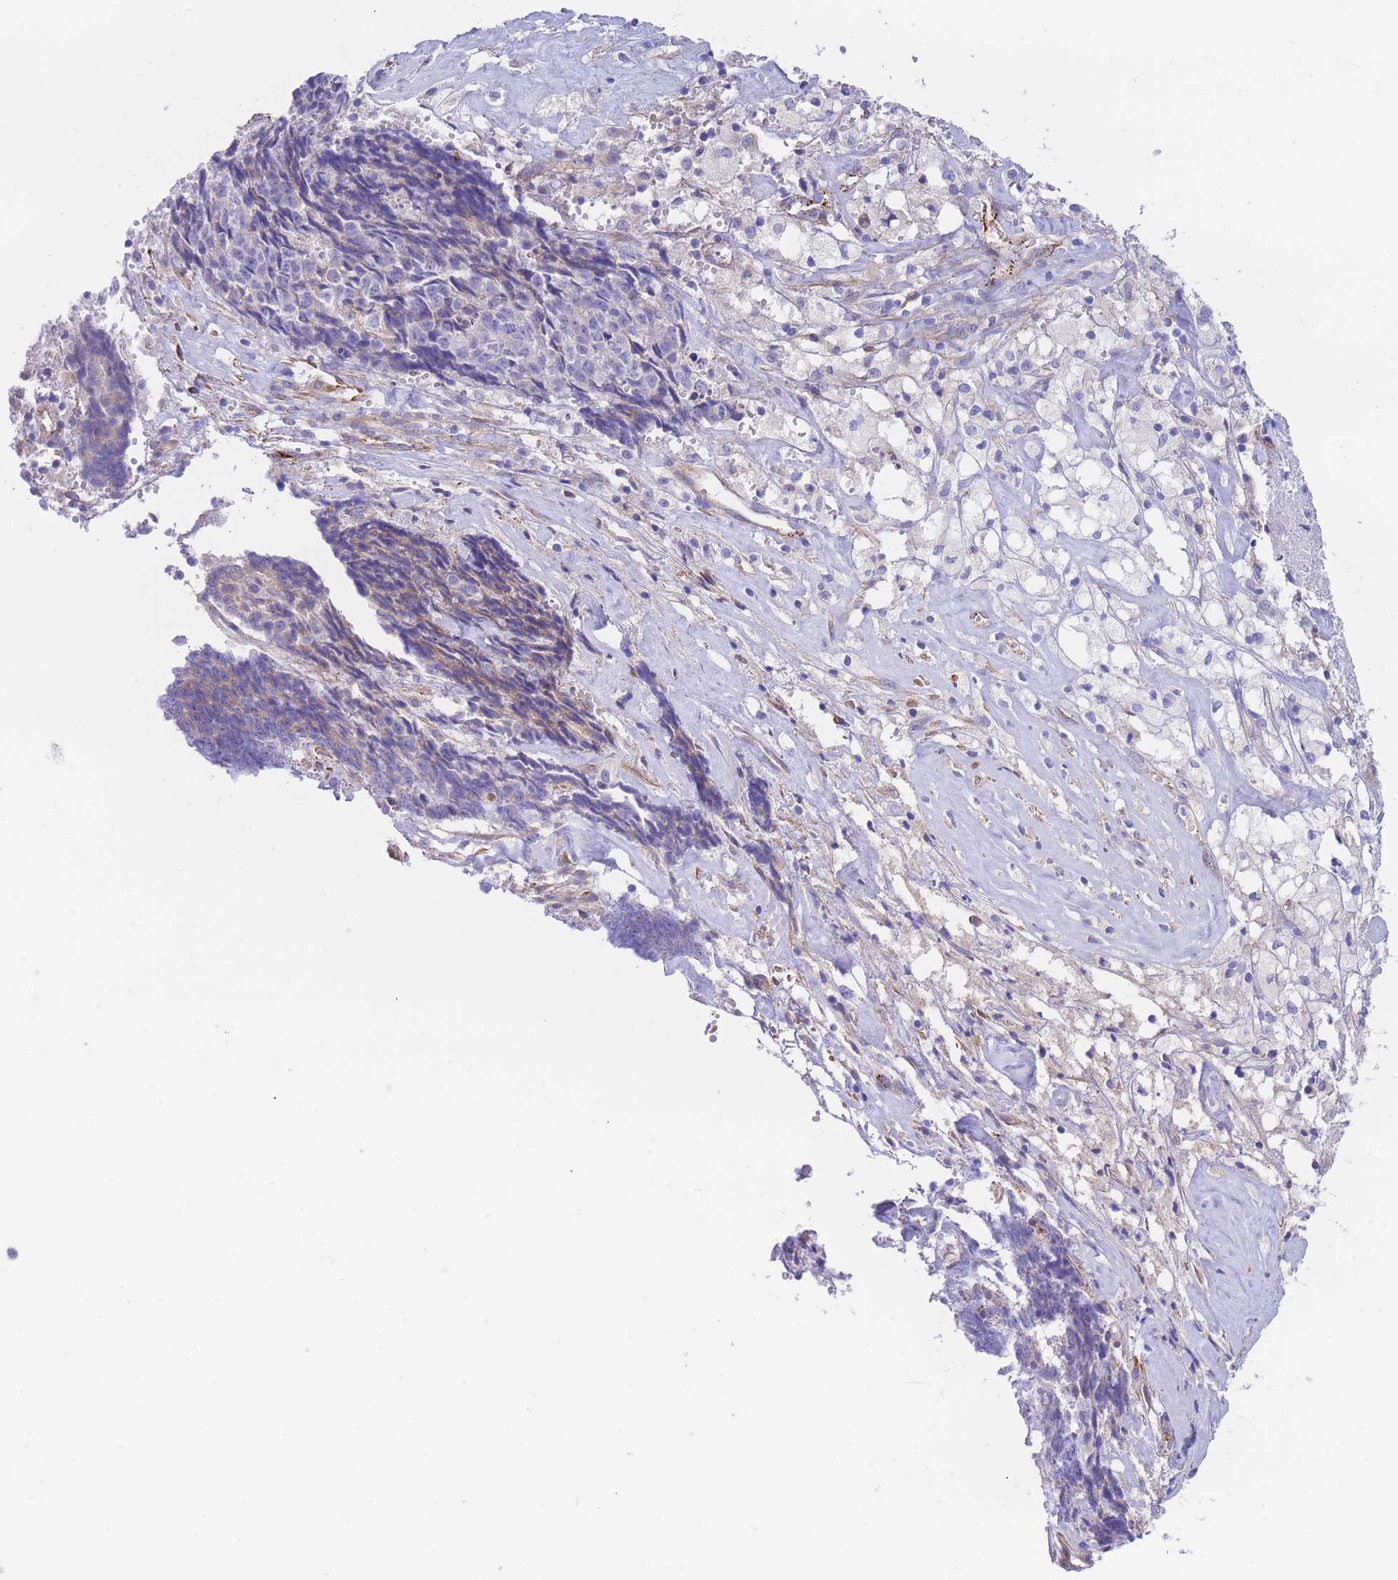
{"staining": {"intensity": "negative", "quantity": "none", "location": "none"}, "tissue": "ovarian cancer", "cell_type": "Tumor cells", "image_type": "cancer", "snomed": [{"axis": "morphology", "description": "Carcinoma, endometroid"}, {"axis": "topography", "description": "Ovary"}], "caption": "High power microscopy histopathology image of an IHC photomicrograph of ovarian cancer (endometroid carcinoma), revealing no significant staining in tumor cells. The staining was performed using DAB (3,3'-diaminobenzidine) to visualize the protein expression in brown, while the nuclei were stained in blue with hematoxylin (Magnification: 20x).", "gene": "DET1", "patient": {"sex": "female", "age": 42}}